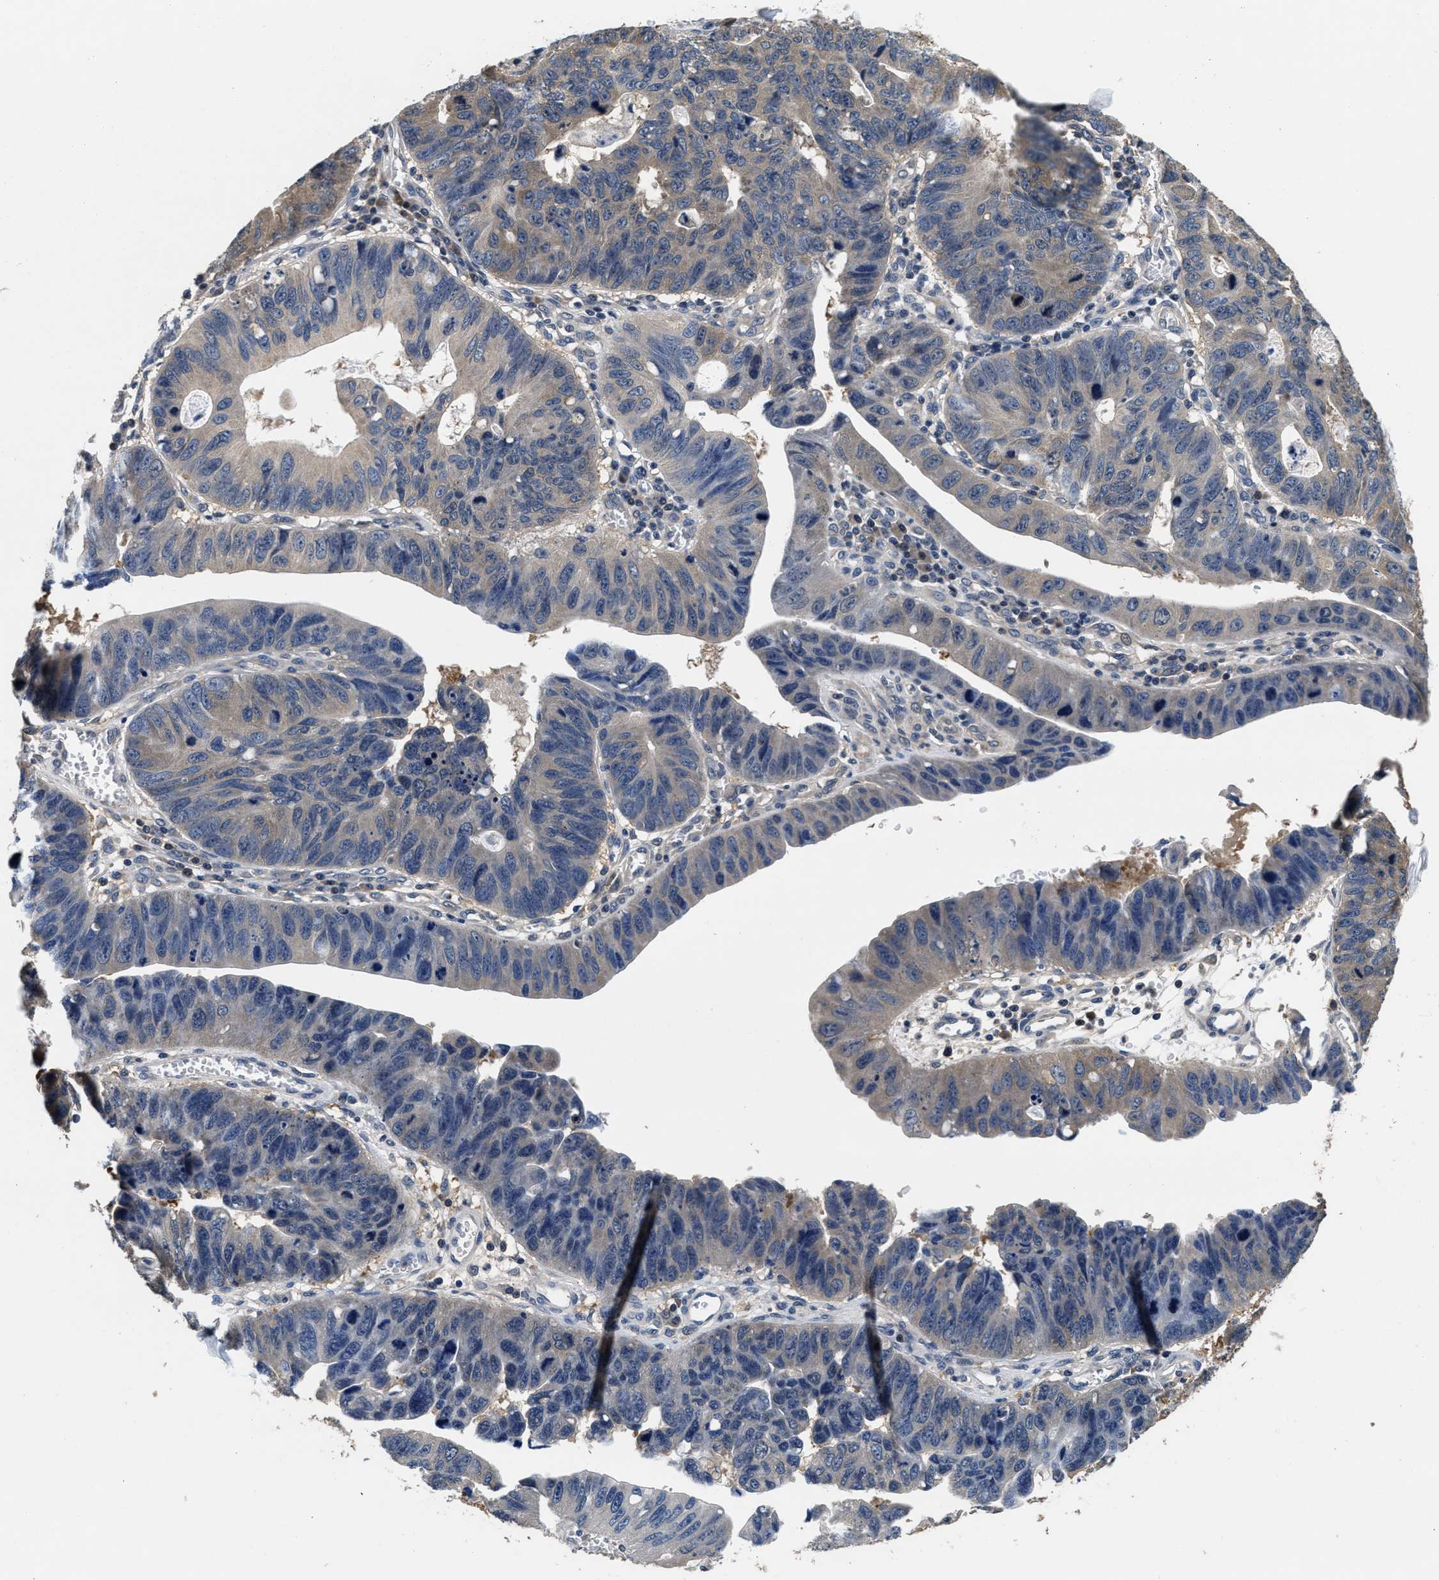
{"staining": {"intensity": "weak", "quantity": "<25%", "location": "cytoplasmic/membranous"}, "tissue": "stomach cancer", "cell_type": "Tumor cells", "image_type": "cancer", "snomed": [{"axis": "morphology", "description": "Adenocarcinoma, NOS"}, {"axis": "topography", "description": "Stomach"}], "caption": "The immunohistochemistry (IHC) histopathology image has no significant staining in tumor cells of adenocarcinoma (stomach) tissue. (DAB (3,3'-diaminobenzidine) IHC visualized using brightfield microscopy, high magnification).", "gene": "PHPT1", "patient": {"sex": "male", "age": 59}}